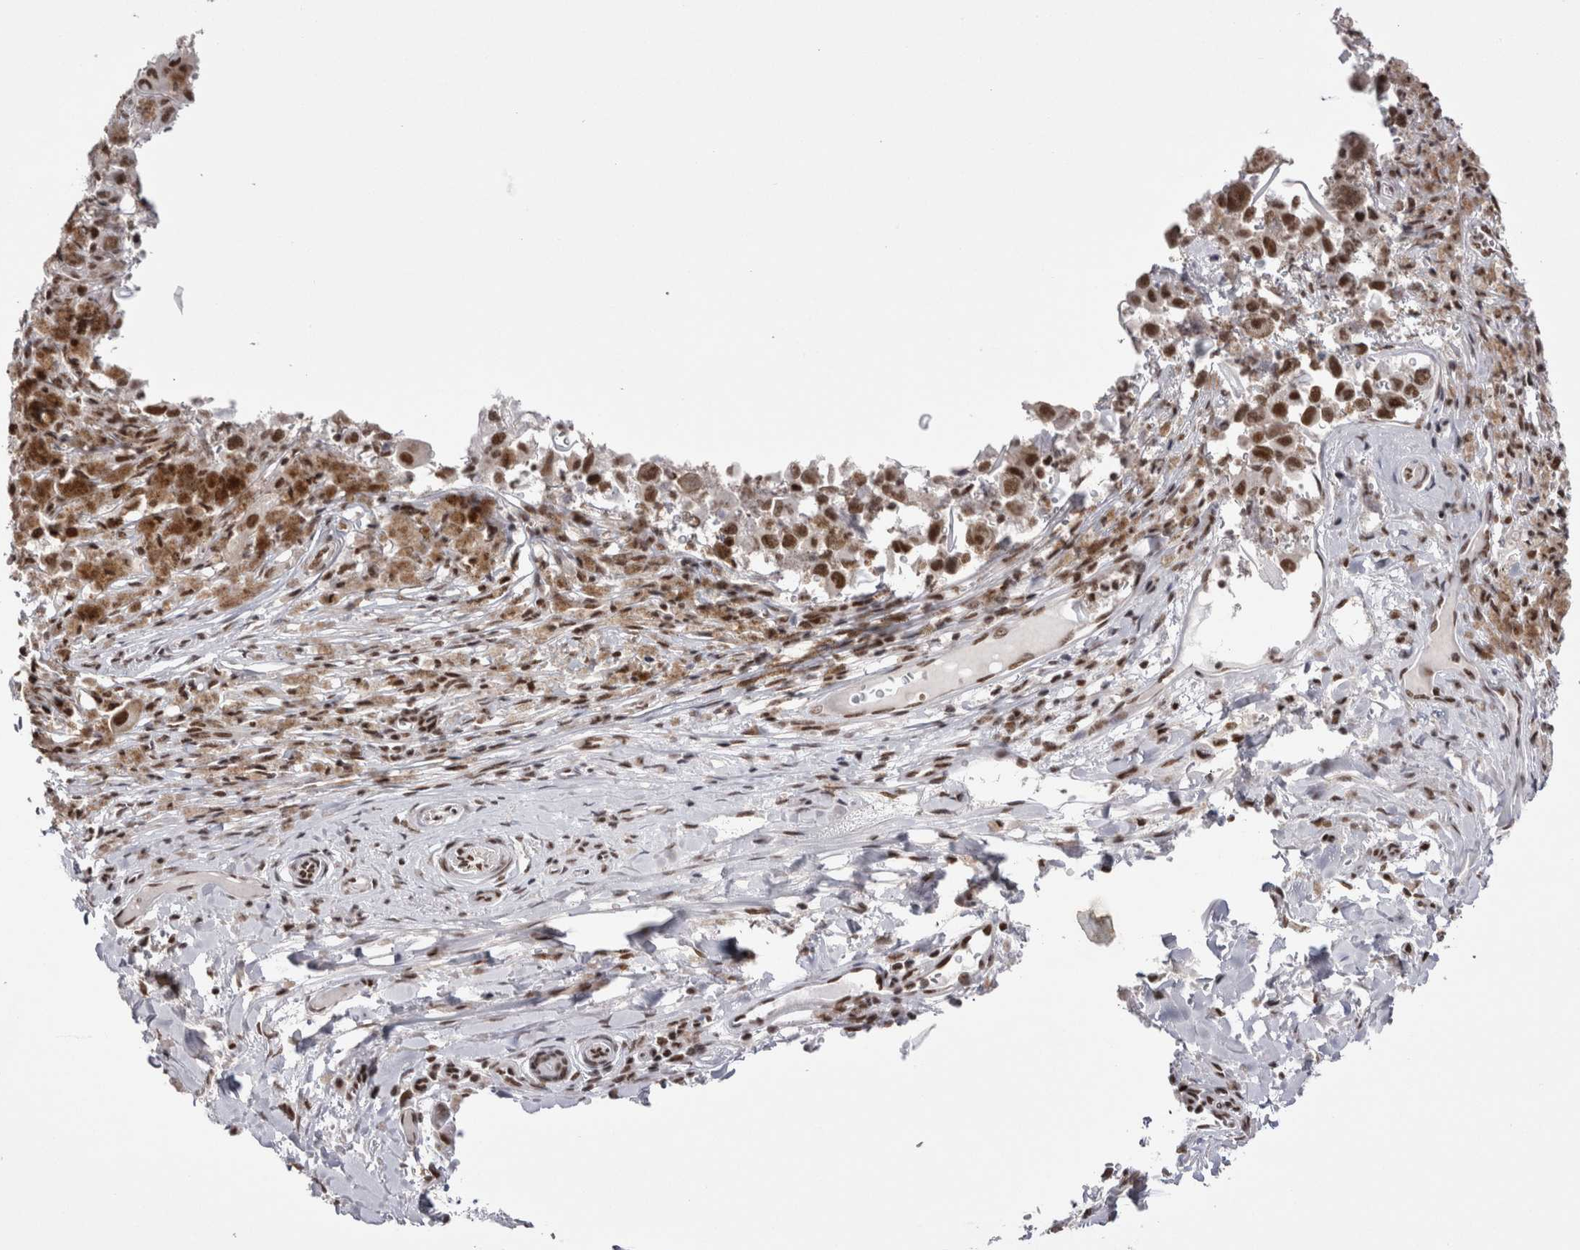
{"staining": {"intensity": "strong", "quantity": ">75%", "location": "nuclear"}, "tissue": "melanoma", "cell_type": "Tumor cells", "image_type": "cancer", "snomed": [{"axis": "morphology", "description": "Malignant melanoma, NOS"}, {"axis": "topography", "description": "Skin"}], "caption": "The histopathology image exhibits a brown stain indicating the presence of a protein in the nuclear of tumor cells in malignant melanoma. Using DAB (3,3'-diaminobenzidine) (brown) and hematoxylin (blue) stains, captured at high magnification using brightfield microscopy.", "gene": "SMC1A", "patient": {"sex": "male", "age": 96}}